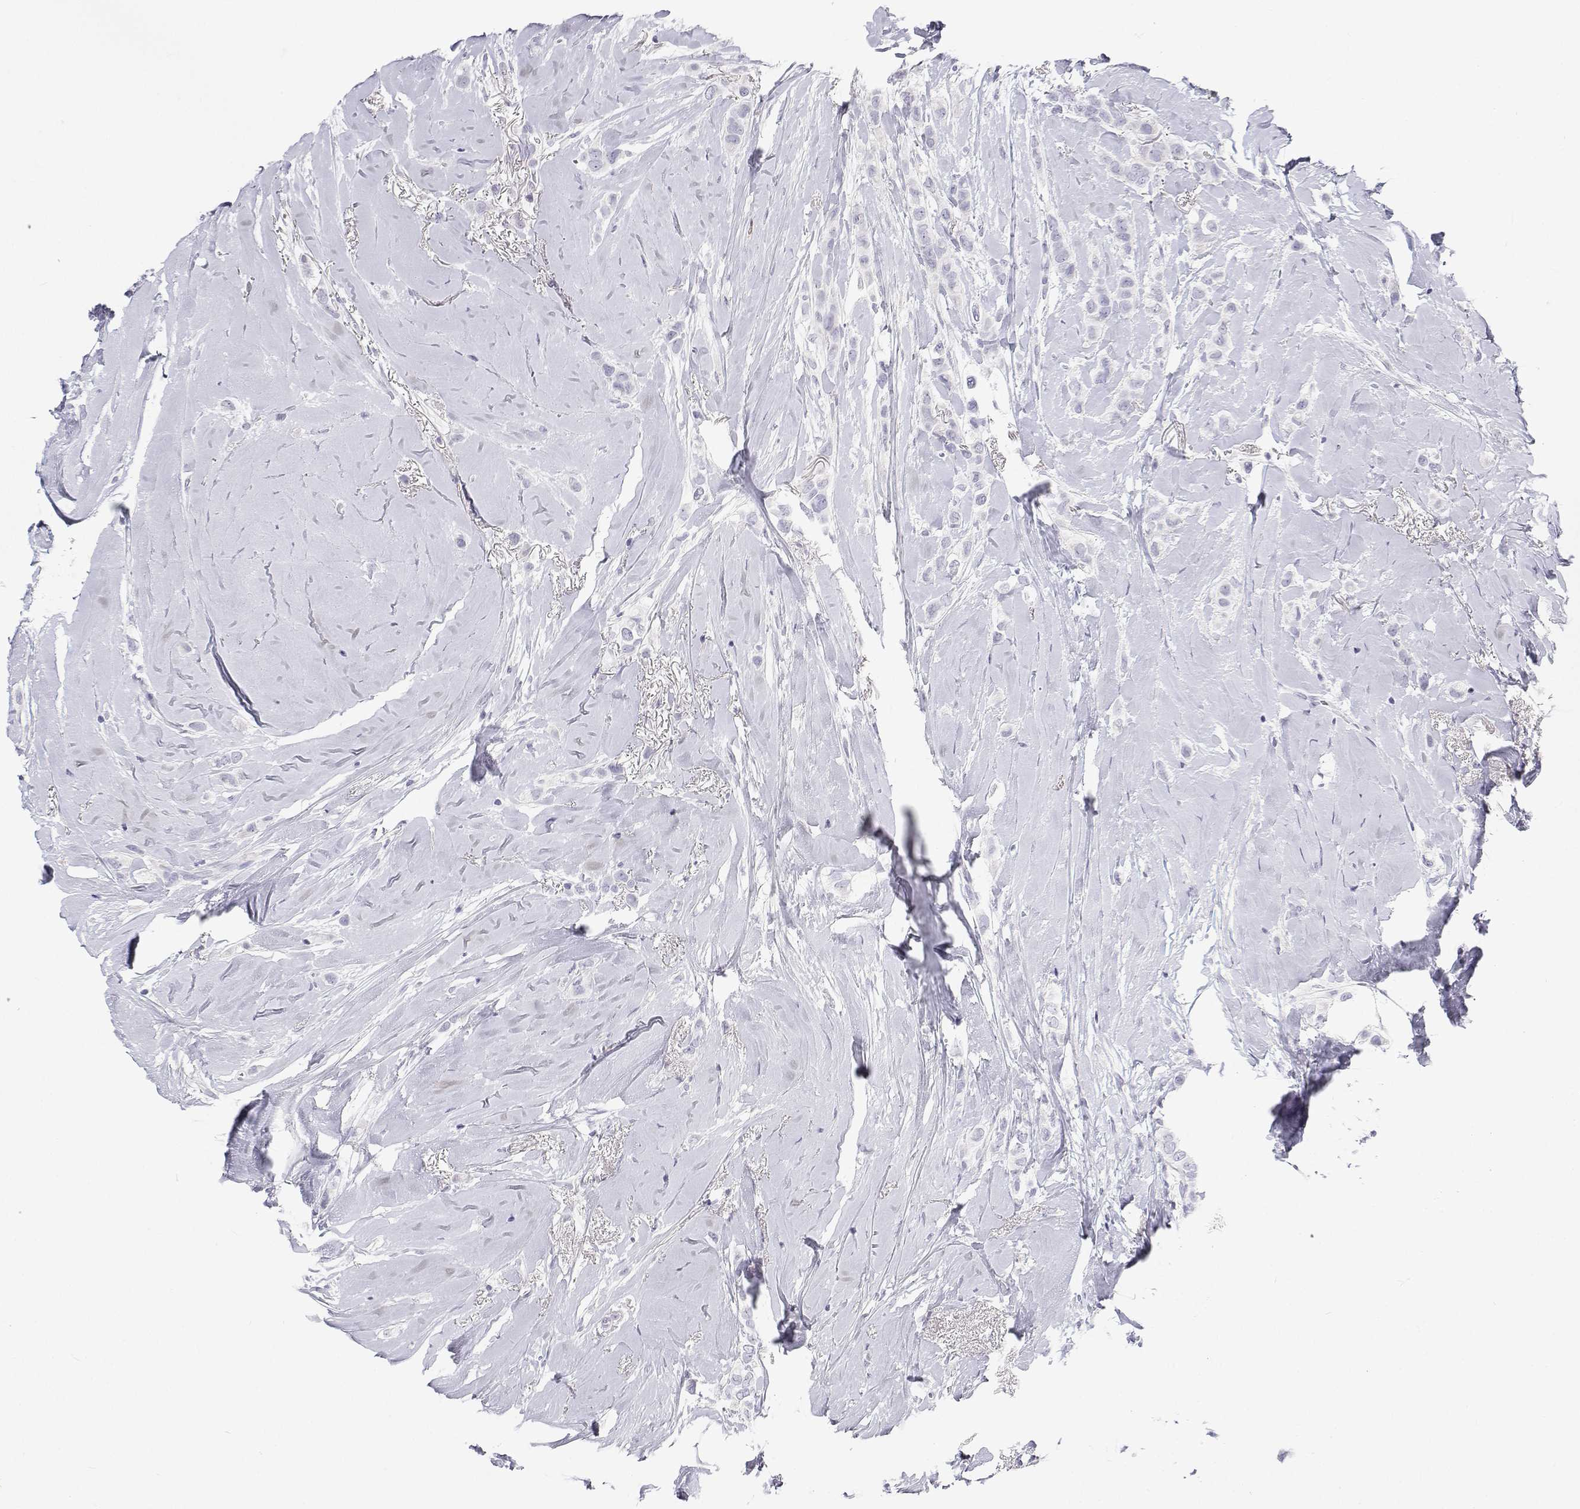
{"staining": {"intensity": "negative", "quantity": "none", "location": "none"}, "tissue": "breast cancer", "cell_type": "Tumor cells", "image_type": "cancer", "snomed": [{"axis": "morphology", "description": "Lobular carcinoma"}, {"axis": "topography", "description": "Breast"}], "caption": "Immunohistochemistry (IHC) photomicrograph of neoplastic tissue: human breast cancer stained with DAB displays no significant protein staining in tumor cells.", "gene": "TTN", "patient": {"sex": "female", "age": 66}}